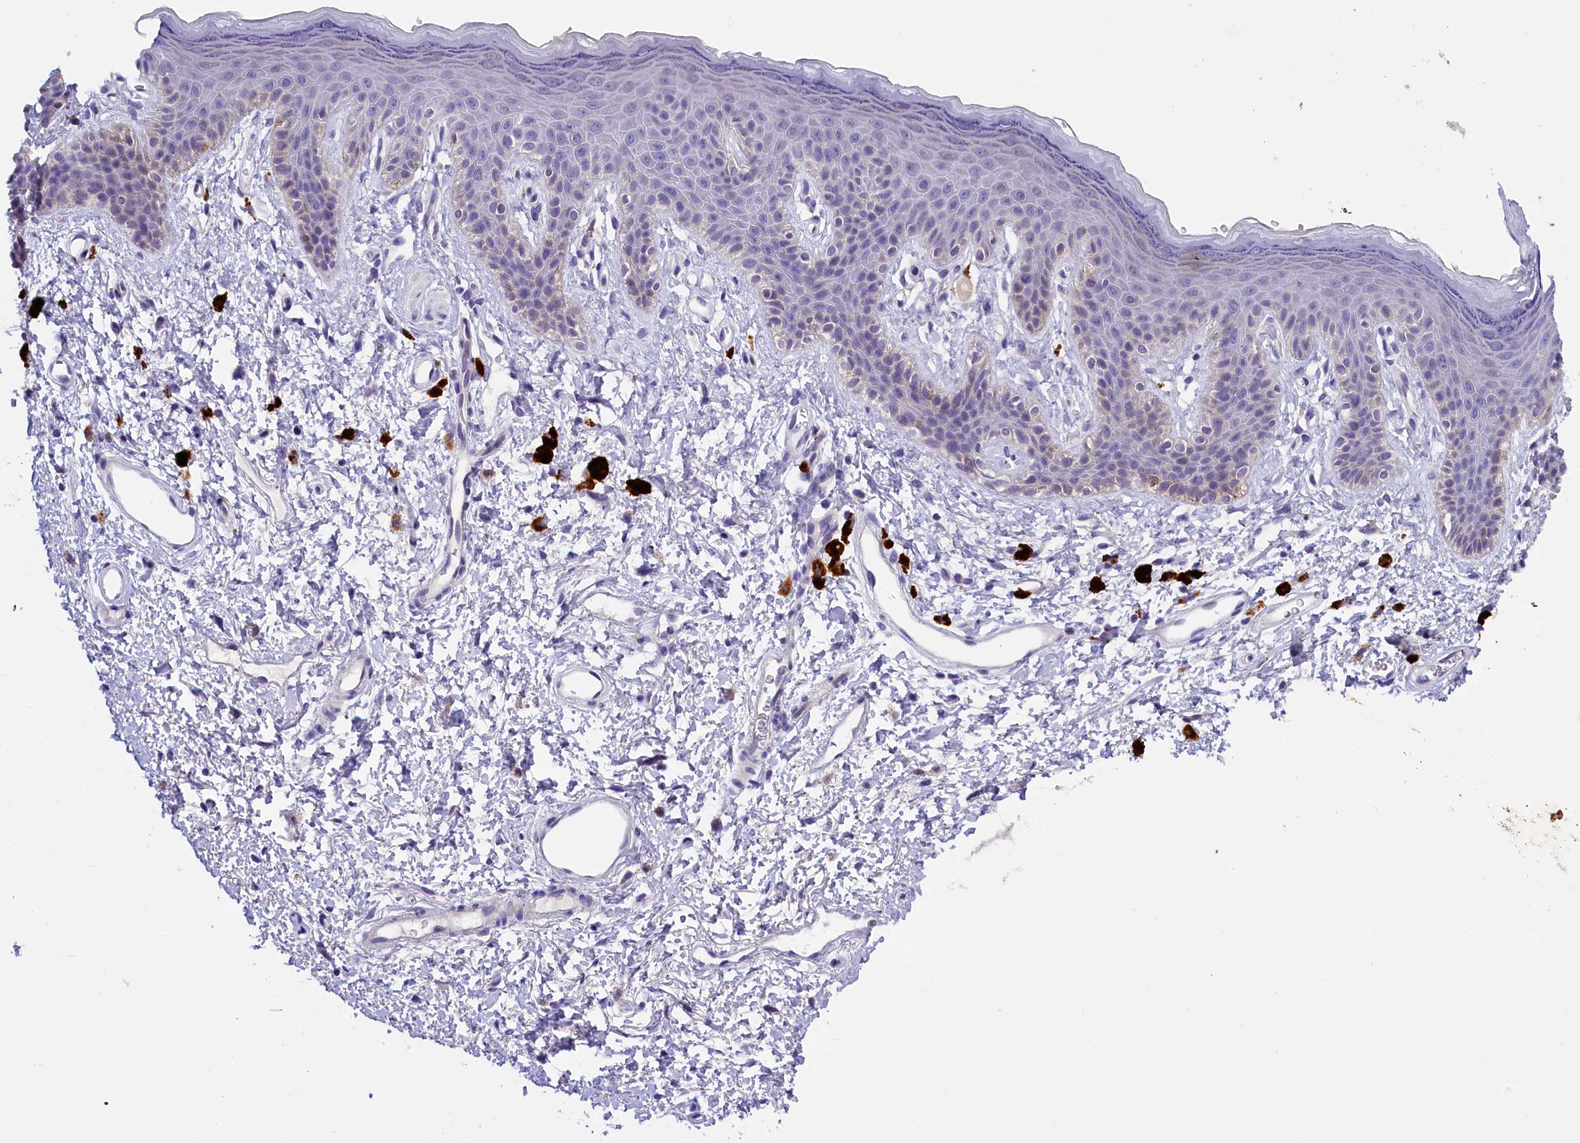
{"staining": {"intensity": "negative", "quantity": "none", "location": "none"}, "tissue": "skin", "cell_type": "Epidermal cells", "image_type": "normal", "snomed": [{"axis": "morphology", "description": "Normal tissue, NOS"}, {"axis": "topography", "description": "Anal"}], "caption": "High magnification brightfield microscopy of normal skin stained with DAB (brown) and counterstained with hematoxylin (blue): epidermal cells show no significant expression. (IHC, brightfield microscopy, high magnification).", "gene": "RTTN", "patient": {"sex": "female", "age": 46}}